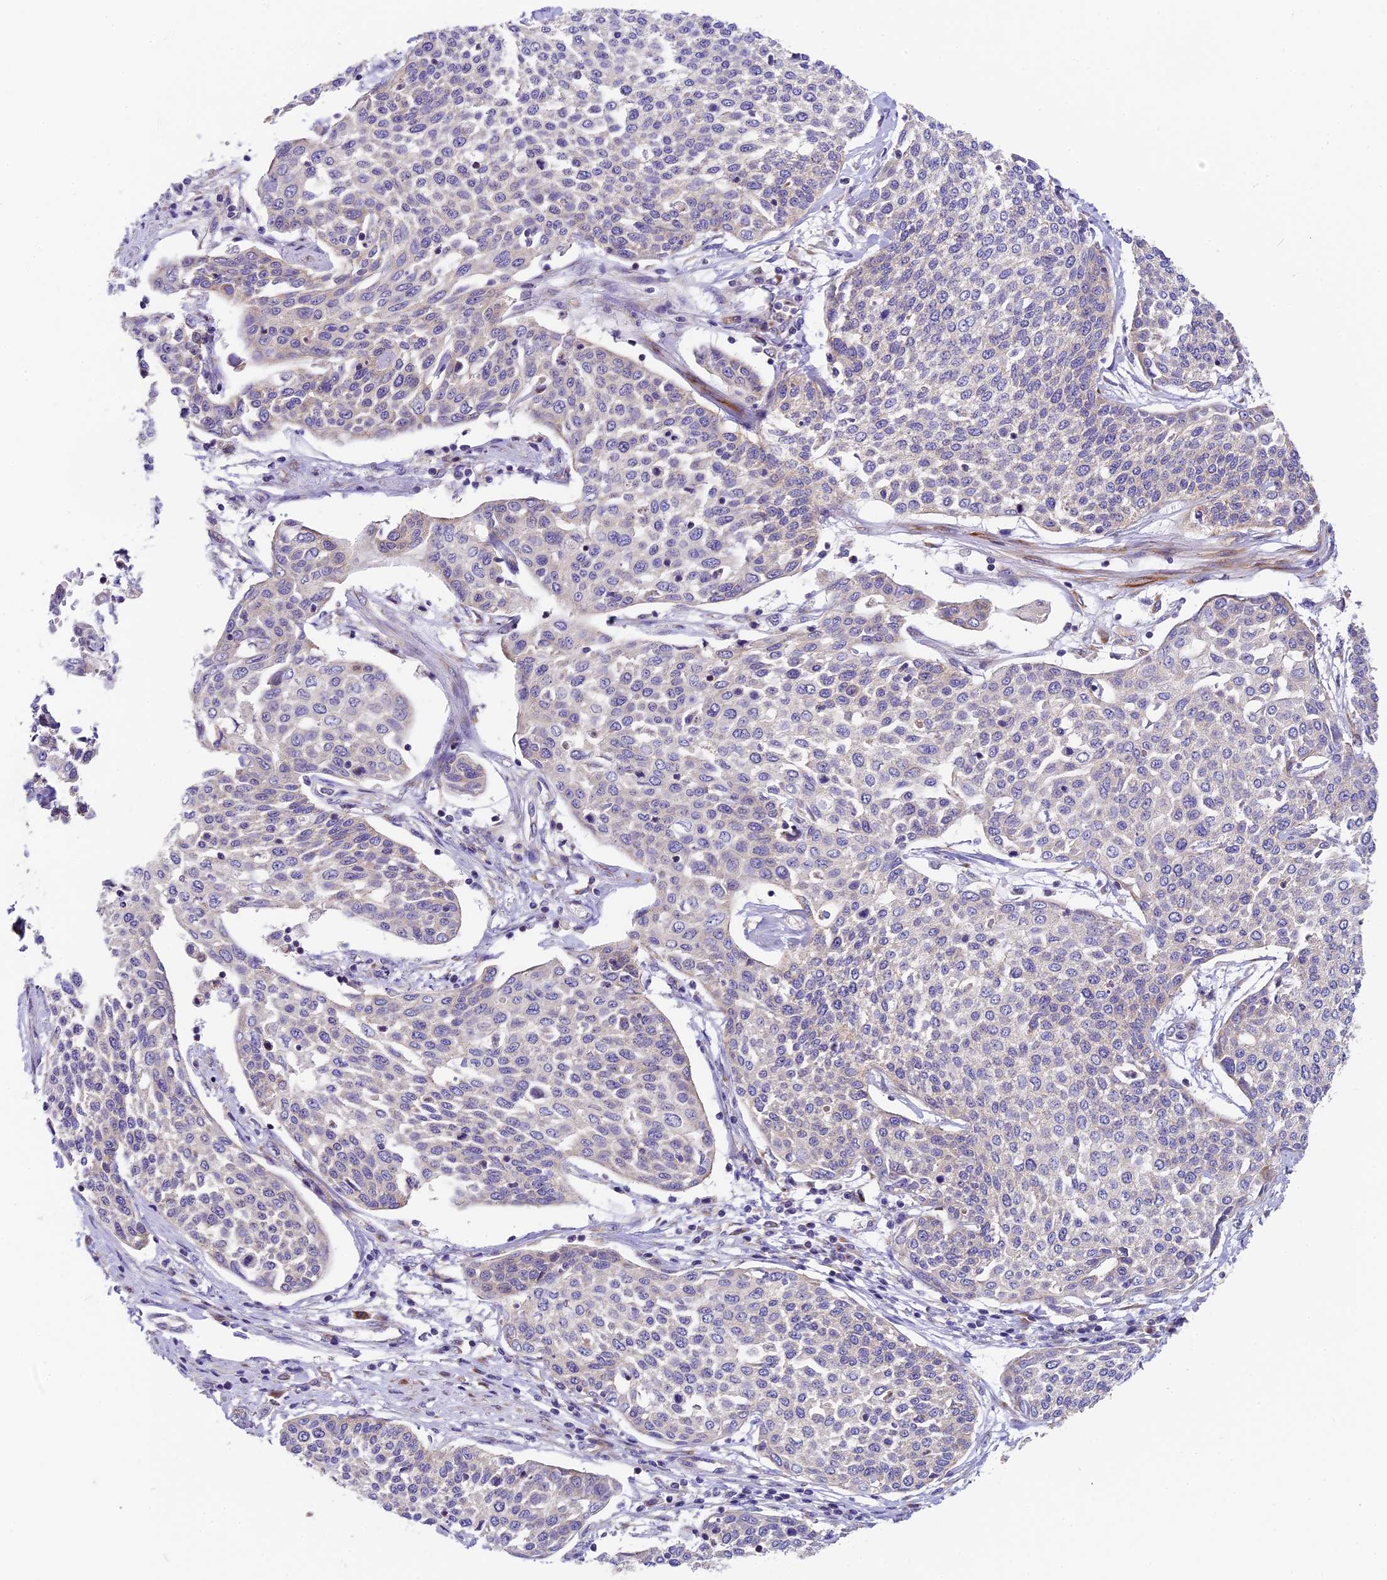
{"staining": {"intensity": "negative", "quantity": "none", "location": "none"}, "tissue": "cervical cancer", "cell_type": "Tumor cells", "image_type": "cancer", "snomed": [{"axis": "morphology", "description": "Squamous cell carcinoma, NOS"}, {"axis": "topography", "description": "Cervix"}], "caption": "DAB immunohistochemical staining of cervical cancer (squamous cell carcinoma) reveals no significant staining in tumor cells.", "gene": "MRAS", "patient": {"sex": "female", "age": 34}}